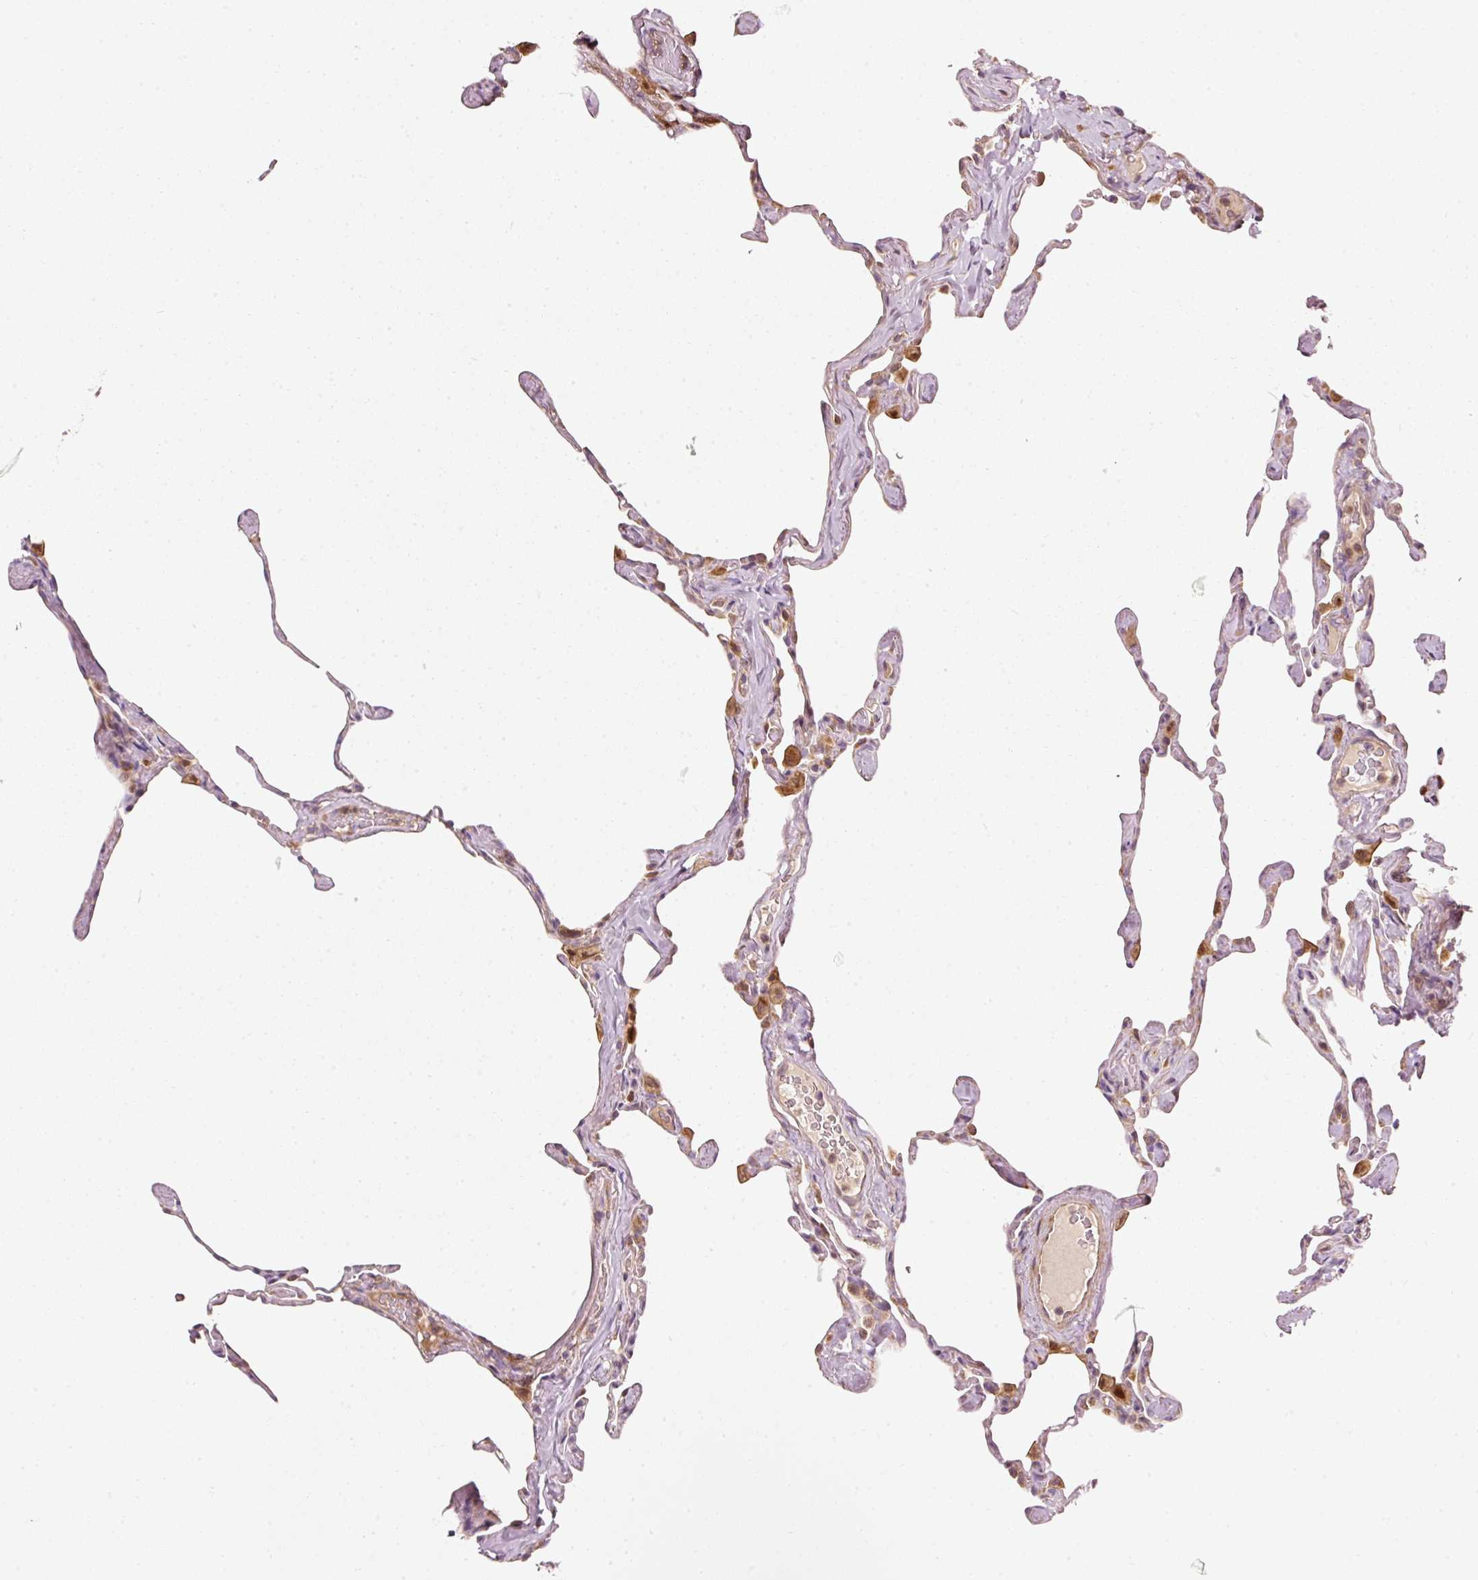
{"staining": {"intensity": "moderate", "quantity": "25%-75%", "location": "cytoplasmic/membranous"}, "tissue": "lung", "cell_type": "Alveolar cells", "image_type": "normal", "snomed": [{"axis": "morphology", "description": "Normal tissue, NOS"}, {"axis": "topography", "description": "Lung"}], "caption": "The photomicrograph shows immunohistochemical staining of unremarkable lung. There is moderate cytoplasmic/membranous positivity is seen in about 25%-75% of alveolar cells. (Brightfield microscopy of DAB IHC at high magnification).", "gene": "NAPA", "patient": {"sex": "male", "age": 65}}